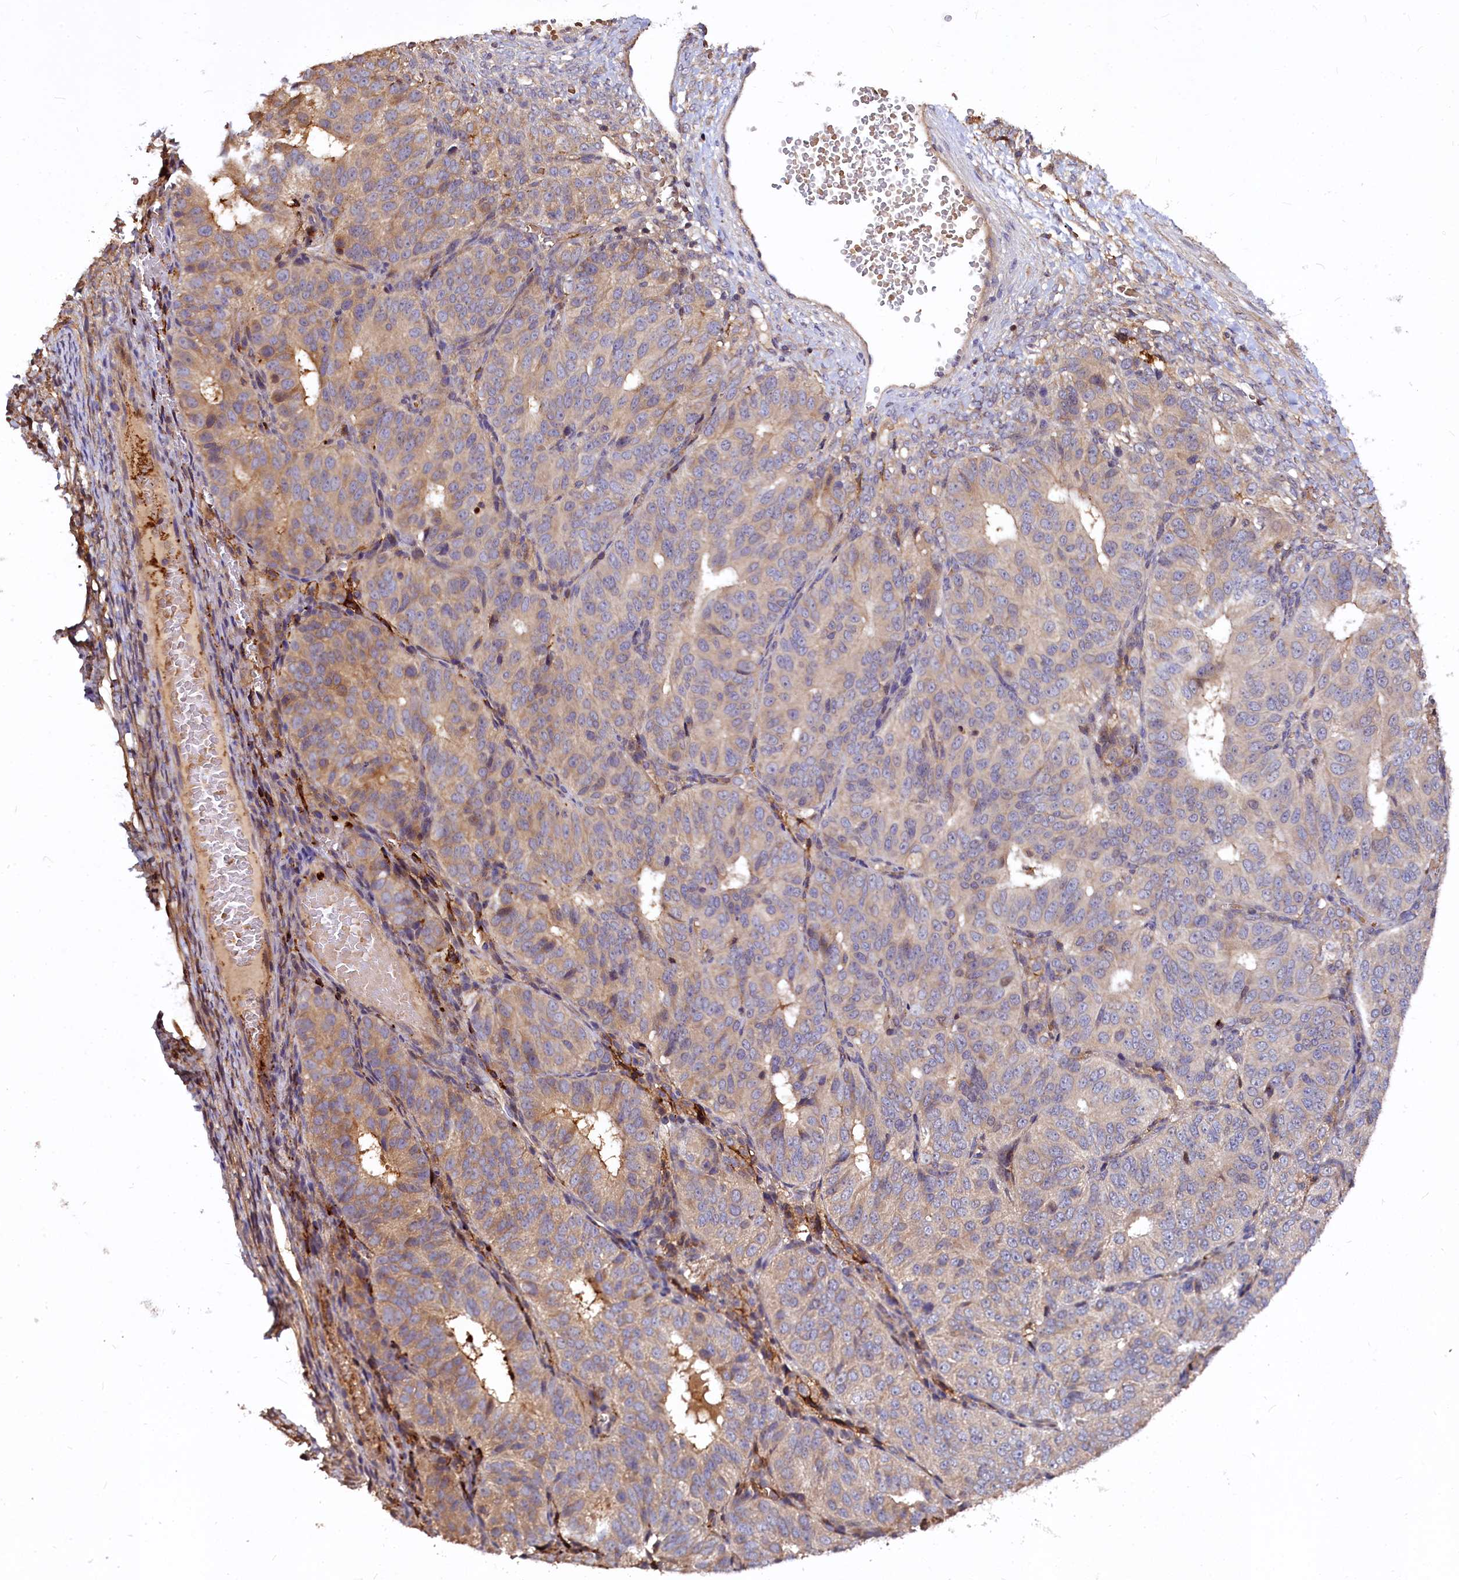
{"staining": {"intensity": "moderate", "quantity": "<25%", "location": "cytoplasmic/membranous"}, "tissue": "ovarian cancer", "cell_type": "Tumor cells", "image_type": "cancer", "snomed": [{"axis": "morphology", "description": "Carcinoma, endometroid"}, {"axis": "topography", "description": "Ovary"}], "caption": "Protein expression analysis of ovarian endometroid carcinoma demonstrates moderate cytoplasmic/membranous staining in approximately <25% of tumor cells. The staining was performed using DAB, with brown indicating positive protein expression. Nuclei are stained blue with hematoxylin.", "gene": "ATG101", "patient": {"sex": "female", "age": 51}}